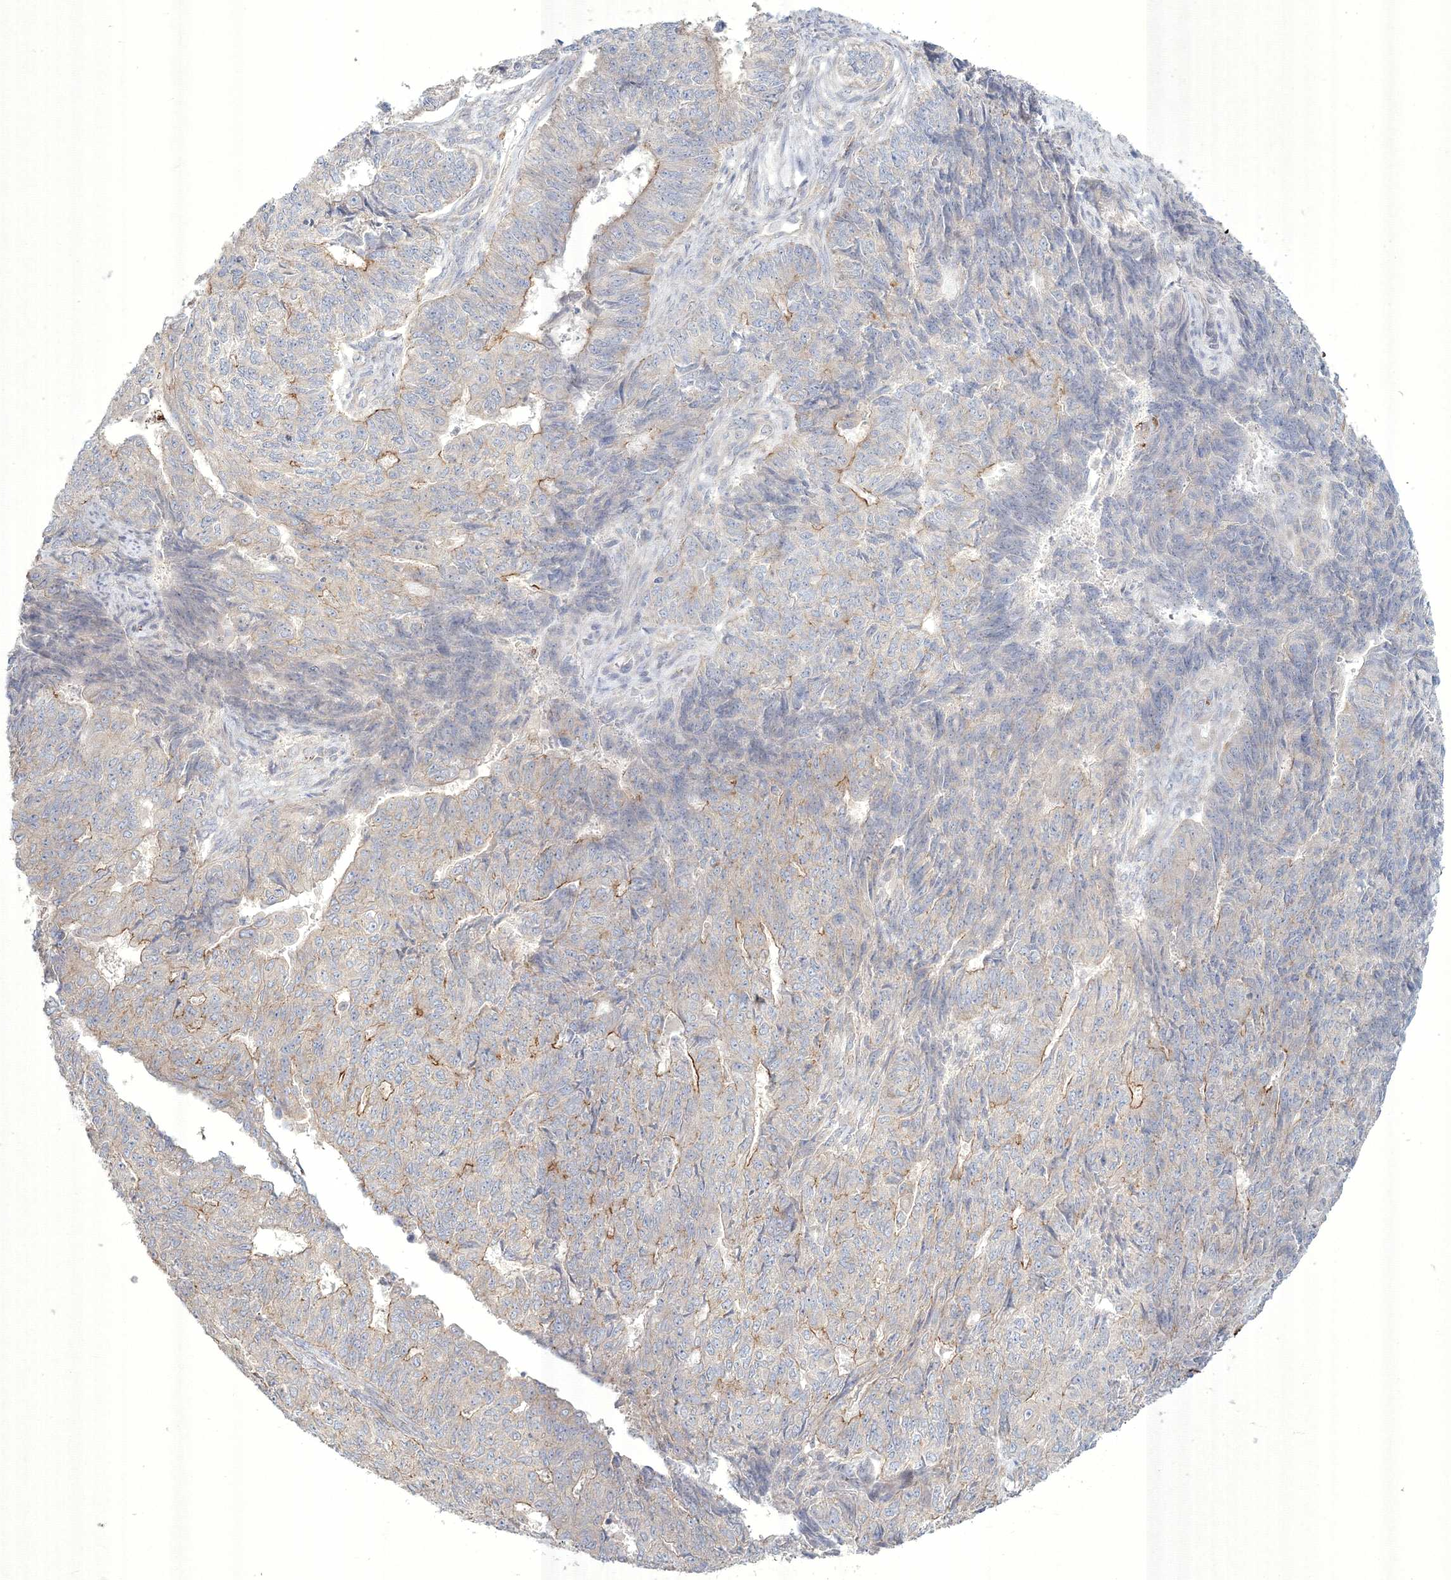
{"staining": {"intensity": "weak", "quantity": "<25%", "location": "cytoplasmic/membranous"}, "tissue": "endometrial cancer", "cell_type": "Tumor cells", "image_type": "cancer", "snomed": [{"axis": "morphology", "description": "Adenocarcinoma, NOS"}, {"axis": "topography", "description": "Endometrium"}], "caption": "This photomicrograph is of endometrial adenocarcinoma stained with IHC to label a protein in brown with the nuclei are counter-stained blue. There is no expression in tumor cells.", "gene": "WDR49", "patient": {"sex": "female", "age": 32}}